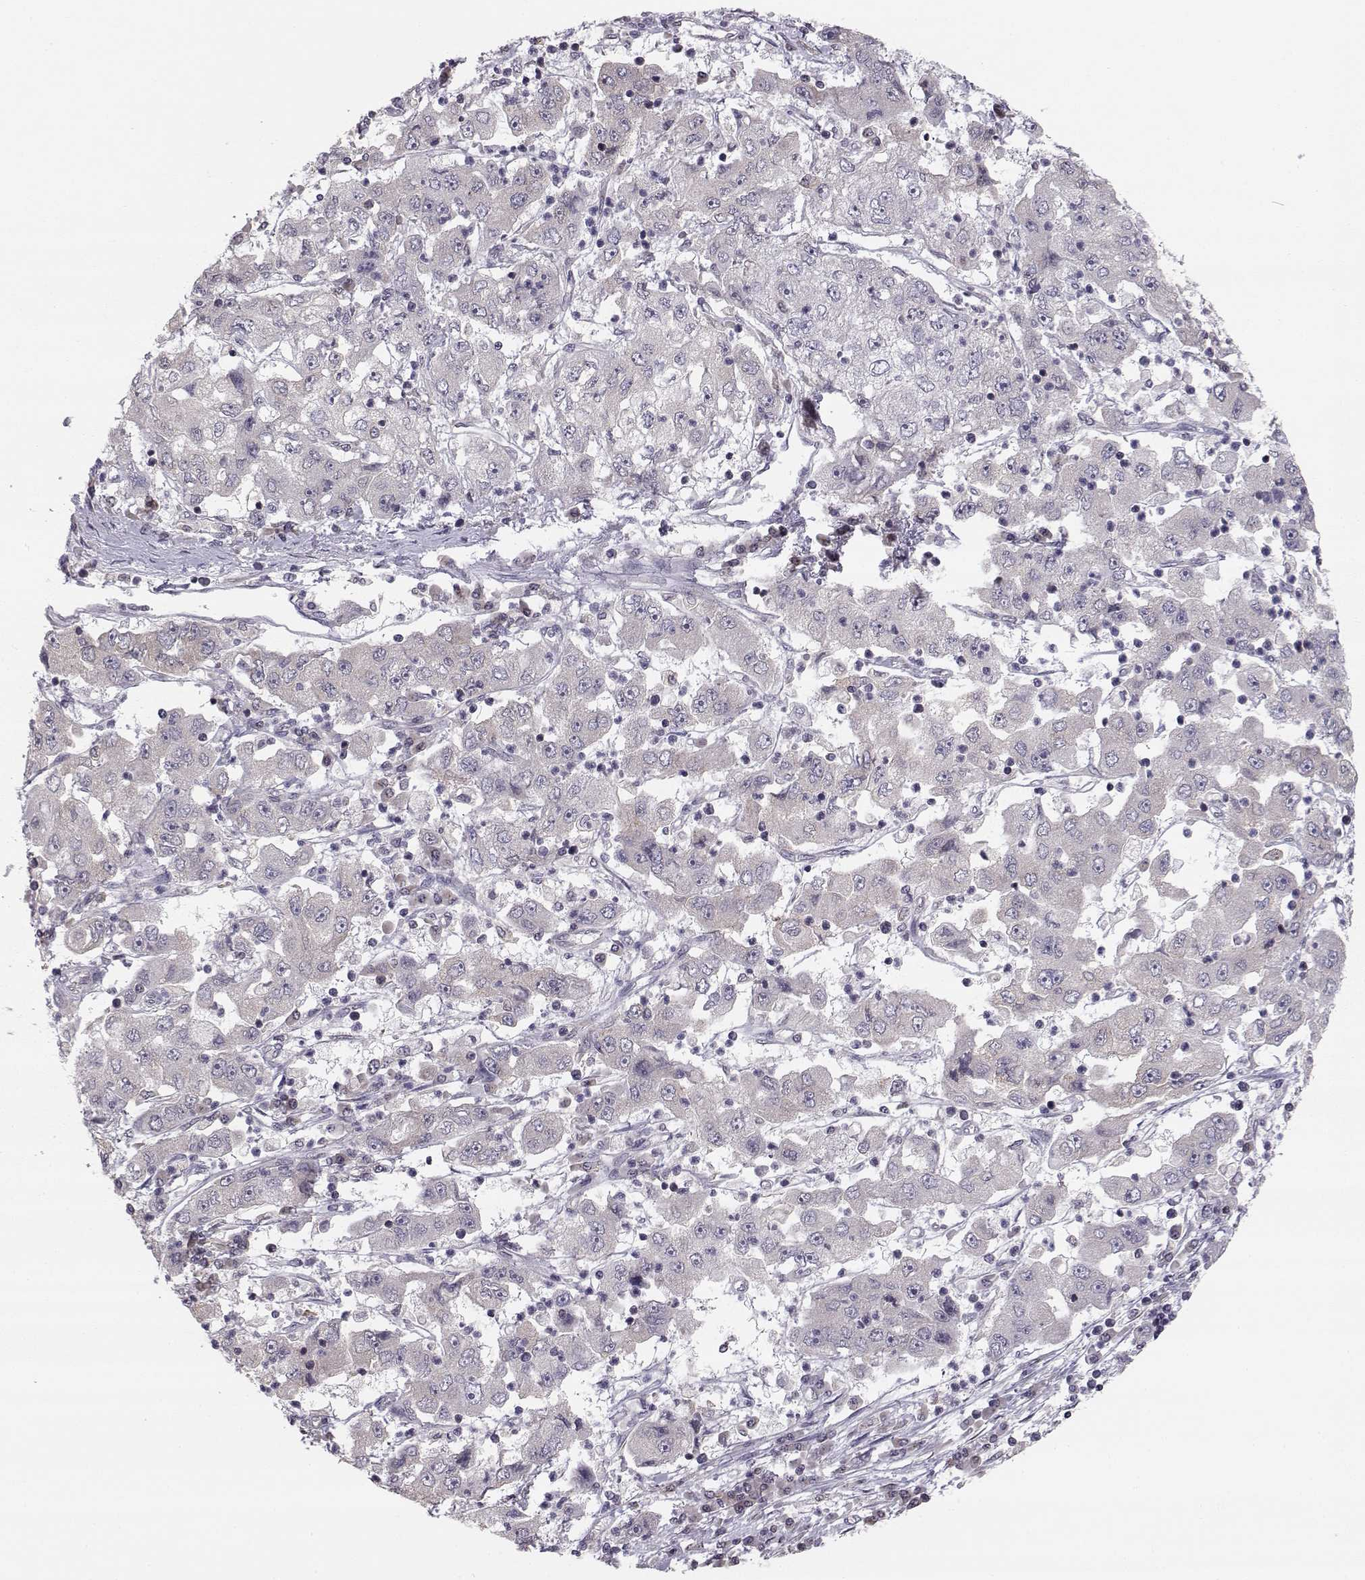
{"staining": {"intensity": "negative", "quantity": "none", "location": "none"}, "tissue": "cervical cancer", "cell_type": "Tumor cells", "image_type": "cancer", "snomed": [{"axis": "morphology", "description": "Squamous cell carcinoma, NOS"}, {"axis": "topography", "description": "Cervix"}], "caption": "The immunohistochemistry photomicrograph has no significant expression in tumor cells of cervical cancer tissue.", "gene": "KIF13B", "patient": {"sex": "female", "age": 36}}